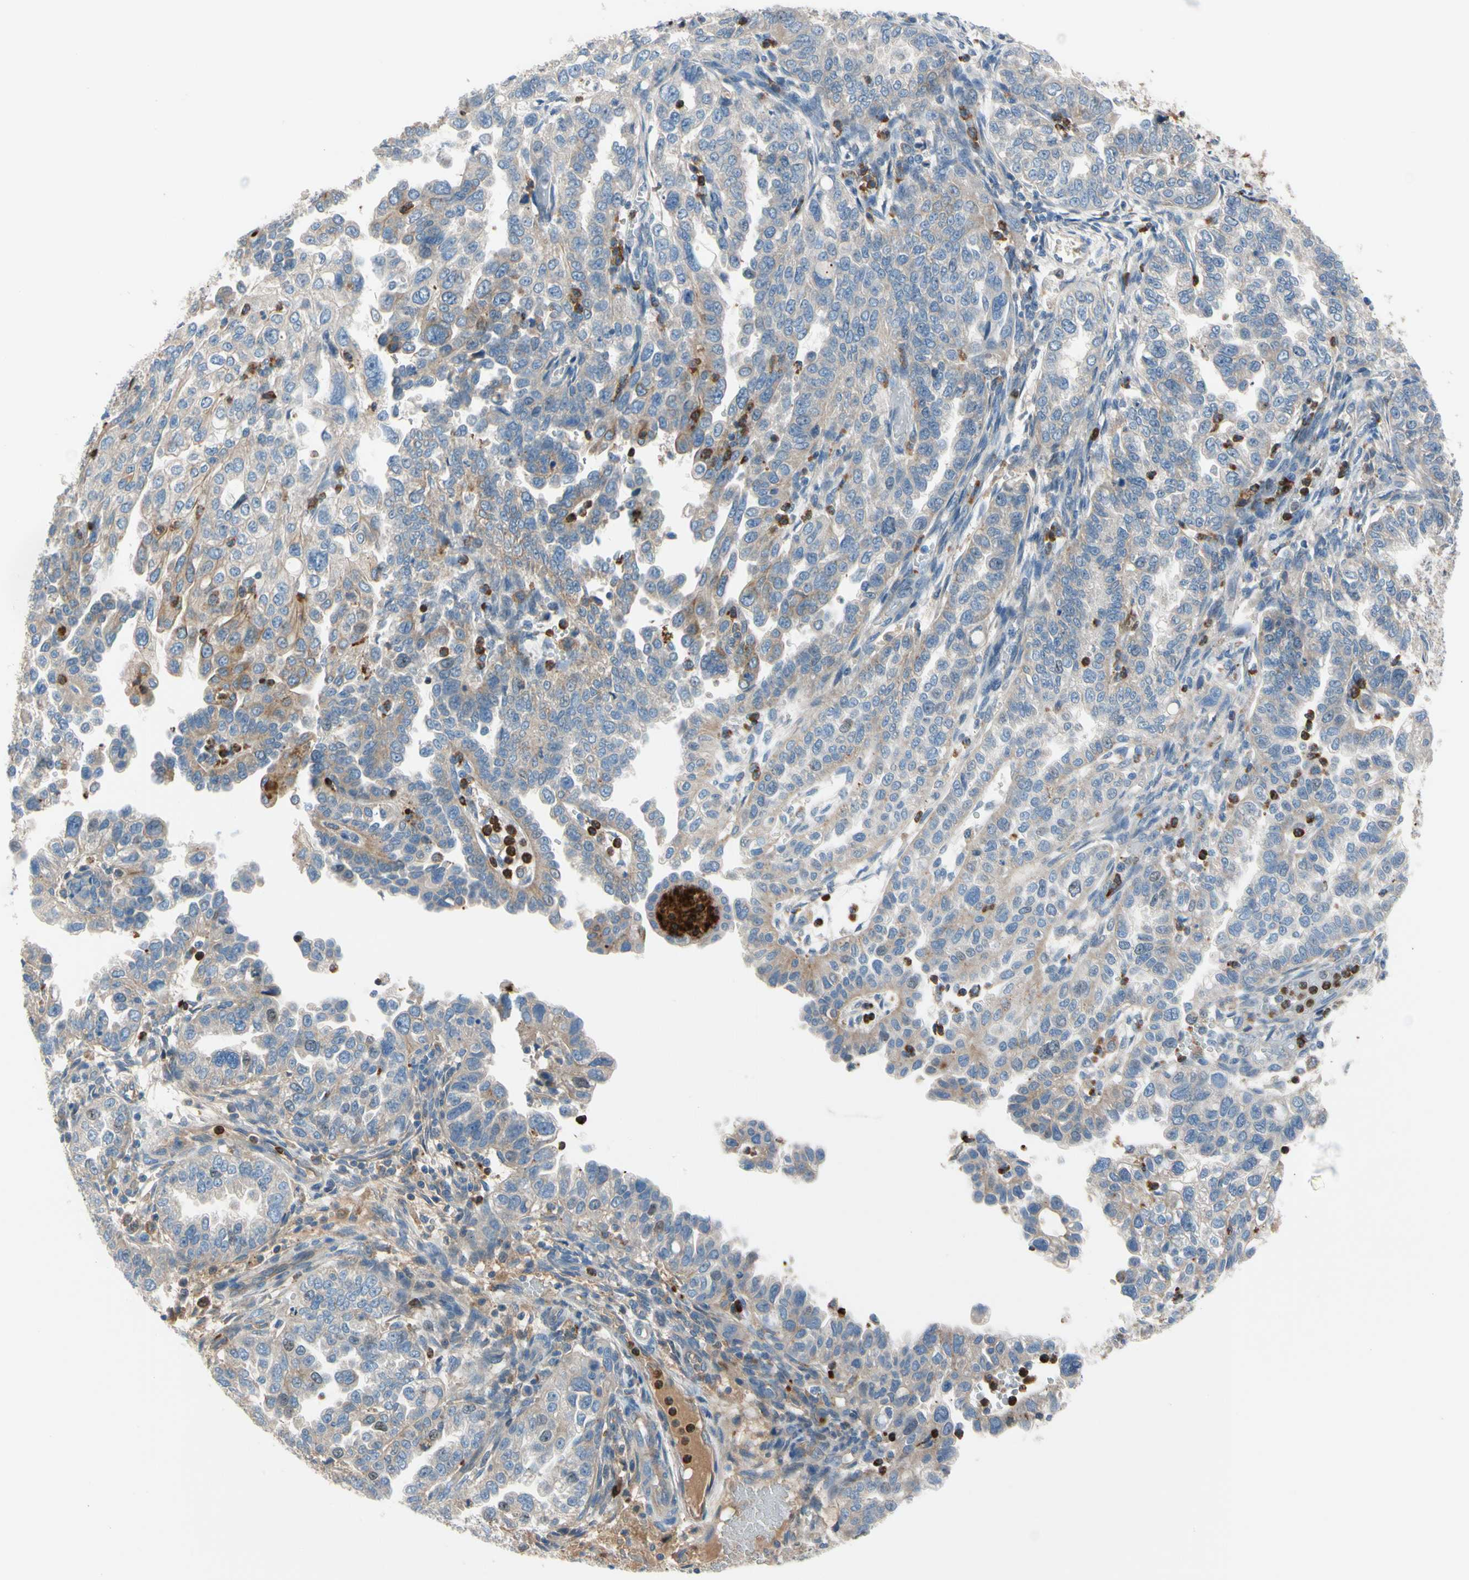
{"staining": {"intensity": "weak", "quantity": "25%-75%", "location": "cytoplasmic/membranous"}, "tissue": "endometrial cancer", "cell_type": "Tumor cells", "image_type": "cancer", "snomed": [{"axis": "morphology", "description": "Adenocarcinoma, NOS"}, {"axis": "topography", "description": "Endometrium"}], "caption": "Immunohistochemistry of human adenocarcinoma (endometrial) displays low levels of weak cytoplasmic/membranous expression in approximately 25%-75% of tumor cells. The staining was performed using DAB, with brown indicating positive protein expression. Nuclei are stained blue with hematoxylin.", "gene": "HJURP", "patient": {"sex": "female", "age": 85}}